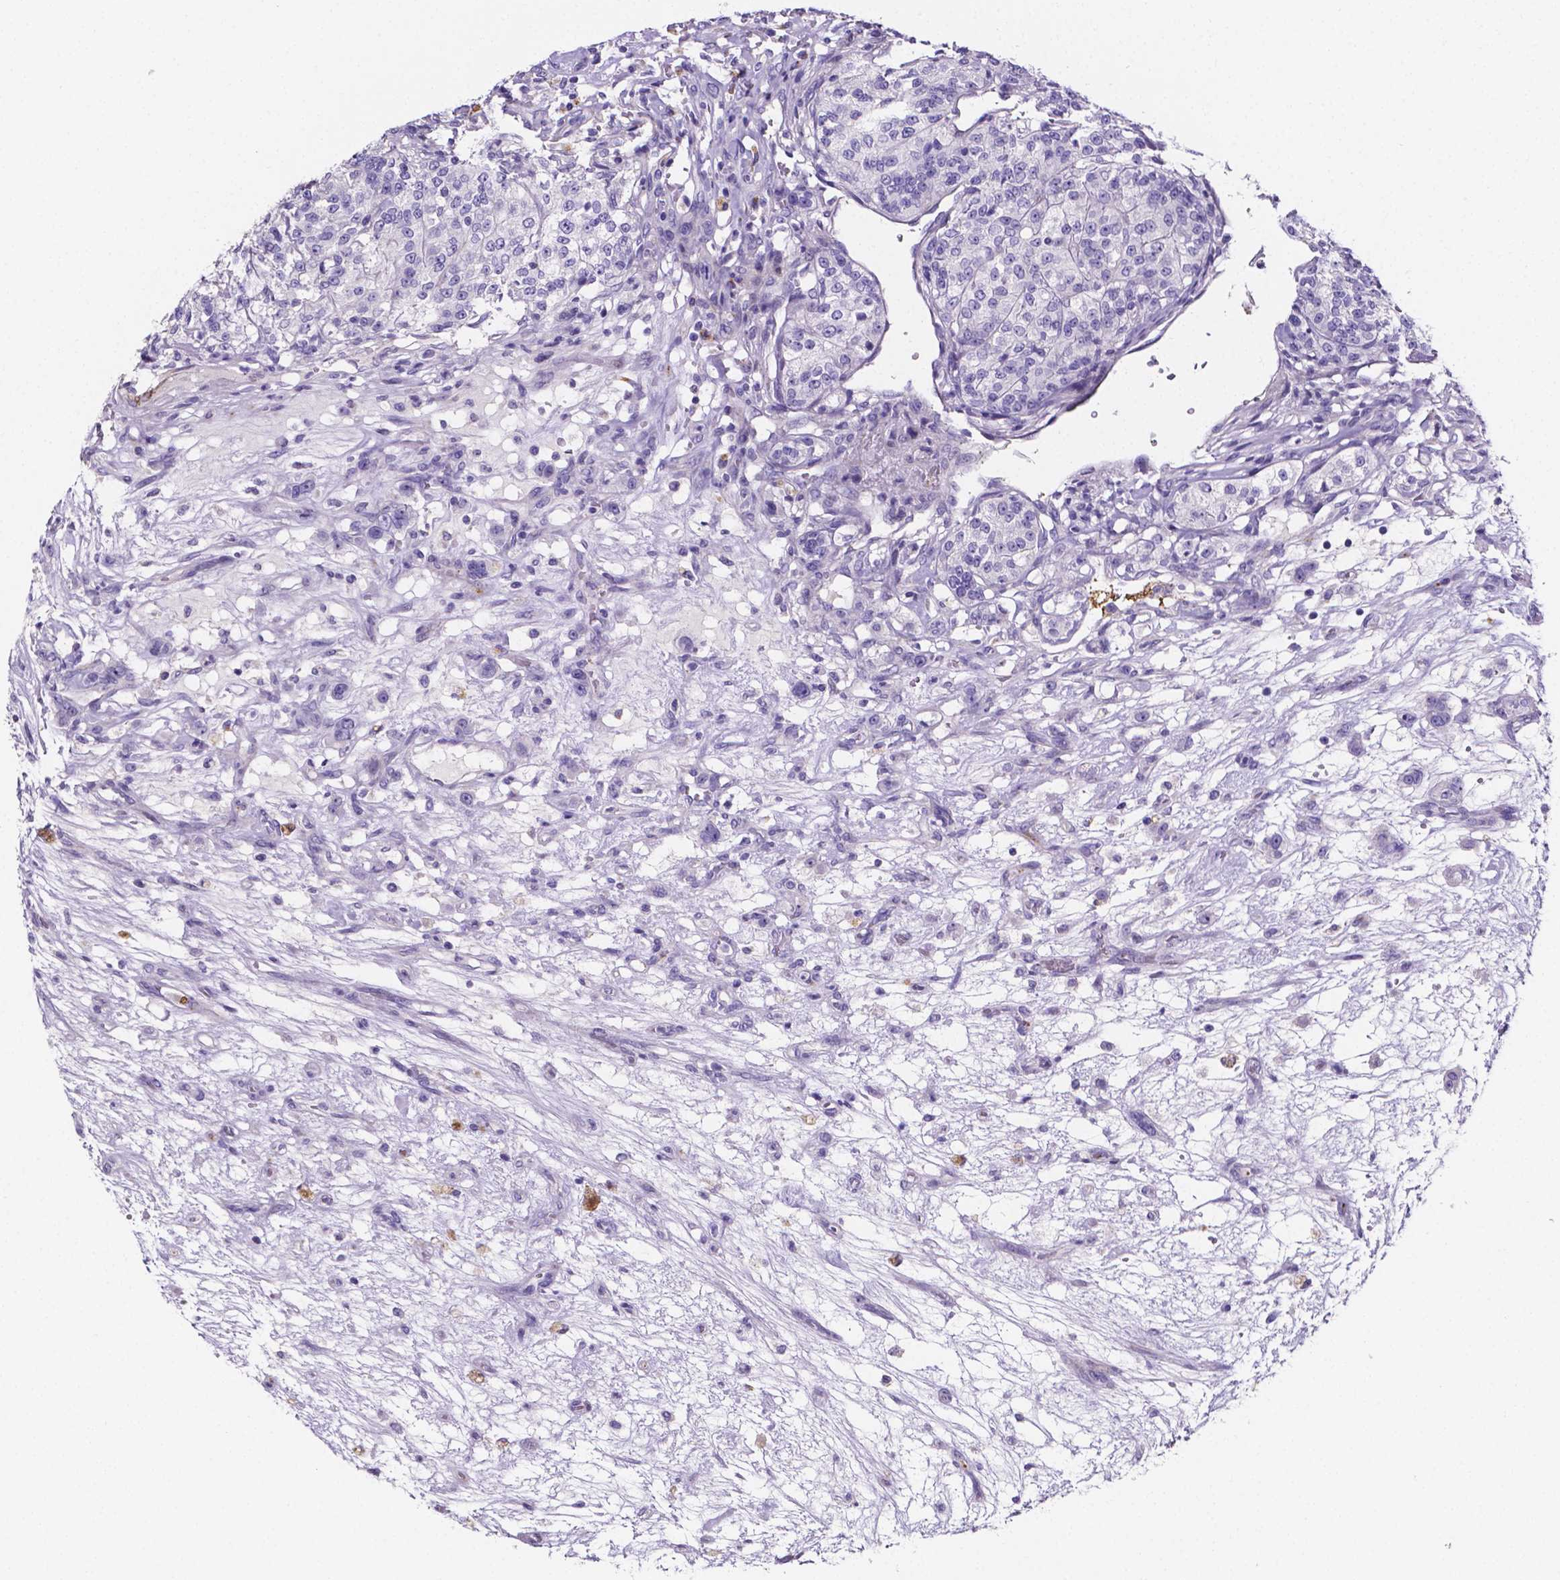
{"staining": {"intensity": "negative", "quantity": "none", "location": "none"}, "tissue": "renal cancer", "cell_type": "Tumor cells", "image_type": "cancer", "snomed": [{"axis": "morphology", "description": "Adenocarcinoma, NOS"}, {"axis": "topography", "description": "Kidney"}], "caption": "Micrograph shows no significant protein staining in tumor cells of renal cancer.", "gene": "NRGN", "patient": {"sex": "female", "age": 63}}